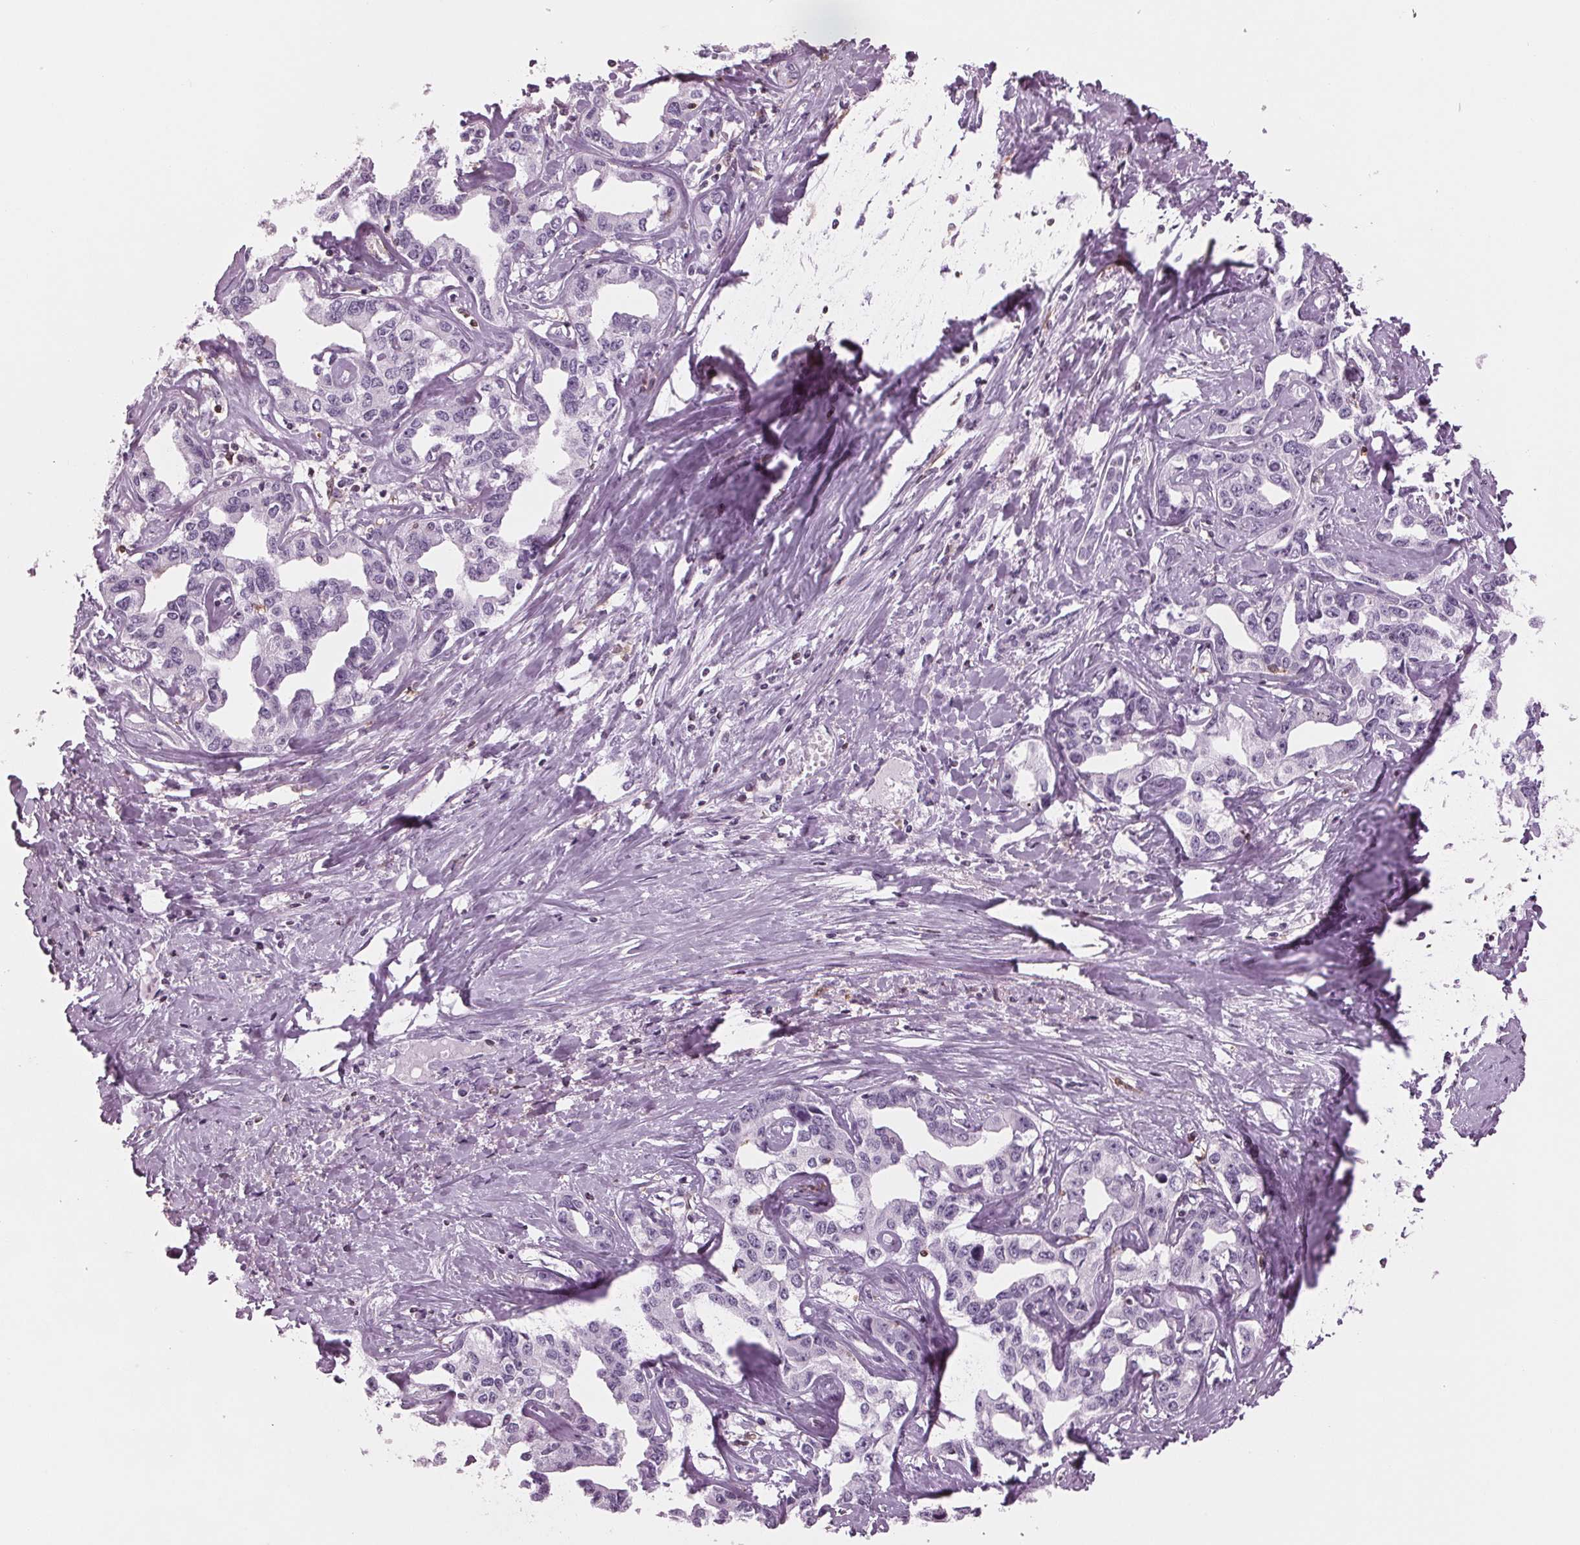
{"staining": {"intensity": "negative", "quantity": "none", "location": "none"}, "tissue": "liver cancer", "cell_type": "Tumor cells", "image_type": "cancer", "snomed": [{"axis": "morphology", "description": "Cholangiocarcinoma"}, {"axis": "topography", "description": "Liver"}], "caption": "Immunohistochemistry histopathology image of neoplastic tissue: liver cancer (cholangiocarcinoma) stained with DAB shows no significant protein positivity in tumor cells.", "gene": "BTLA", "patient": {"sex": "male", "age": 59}}